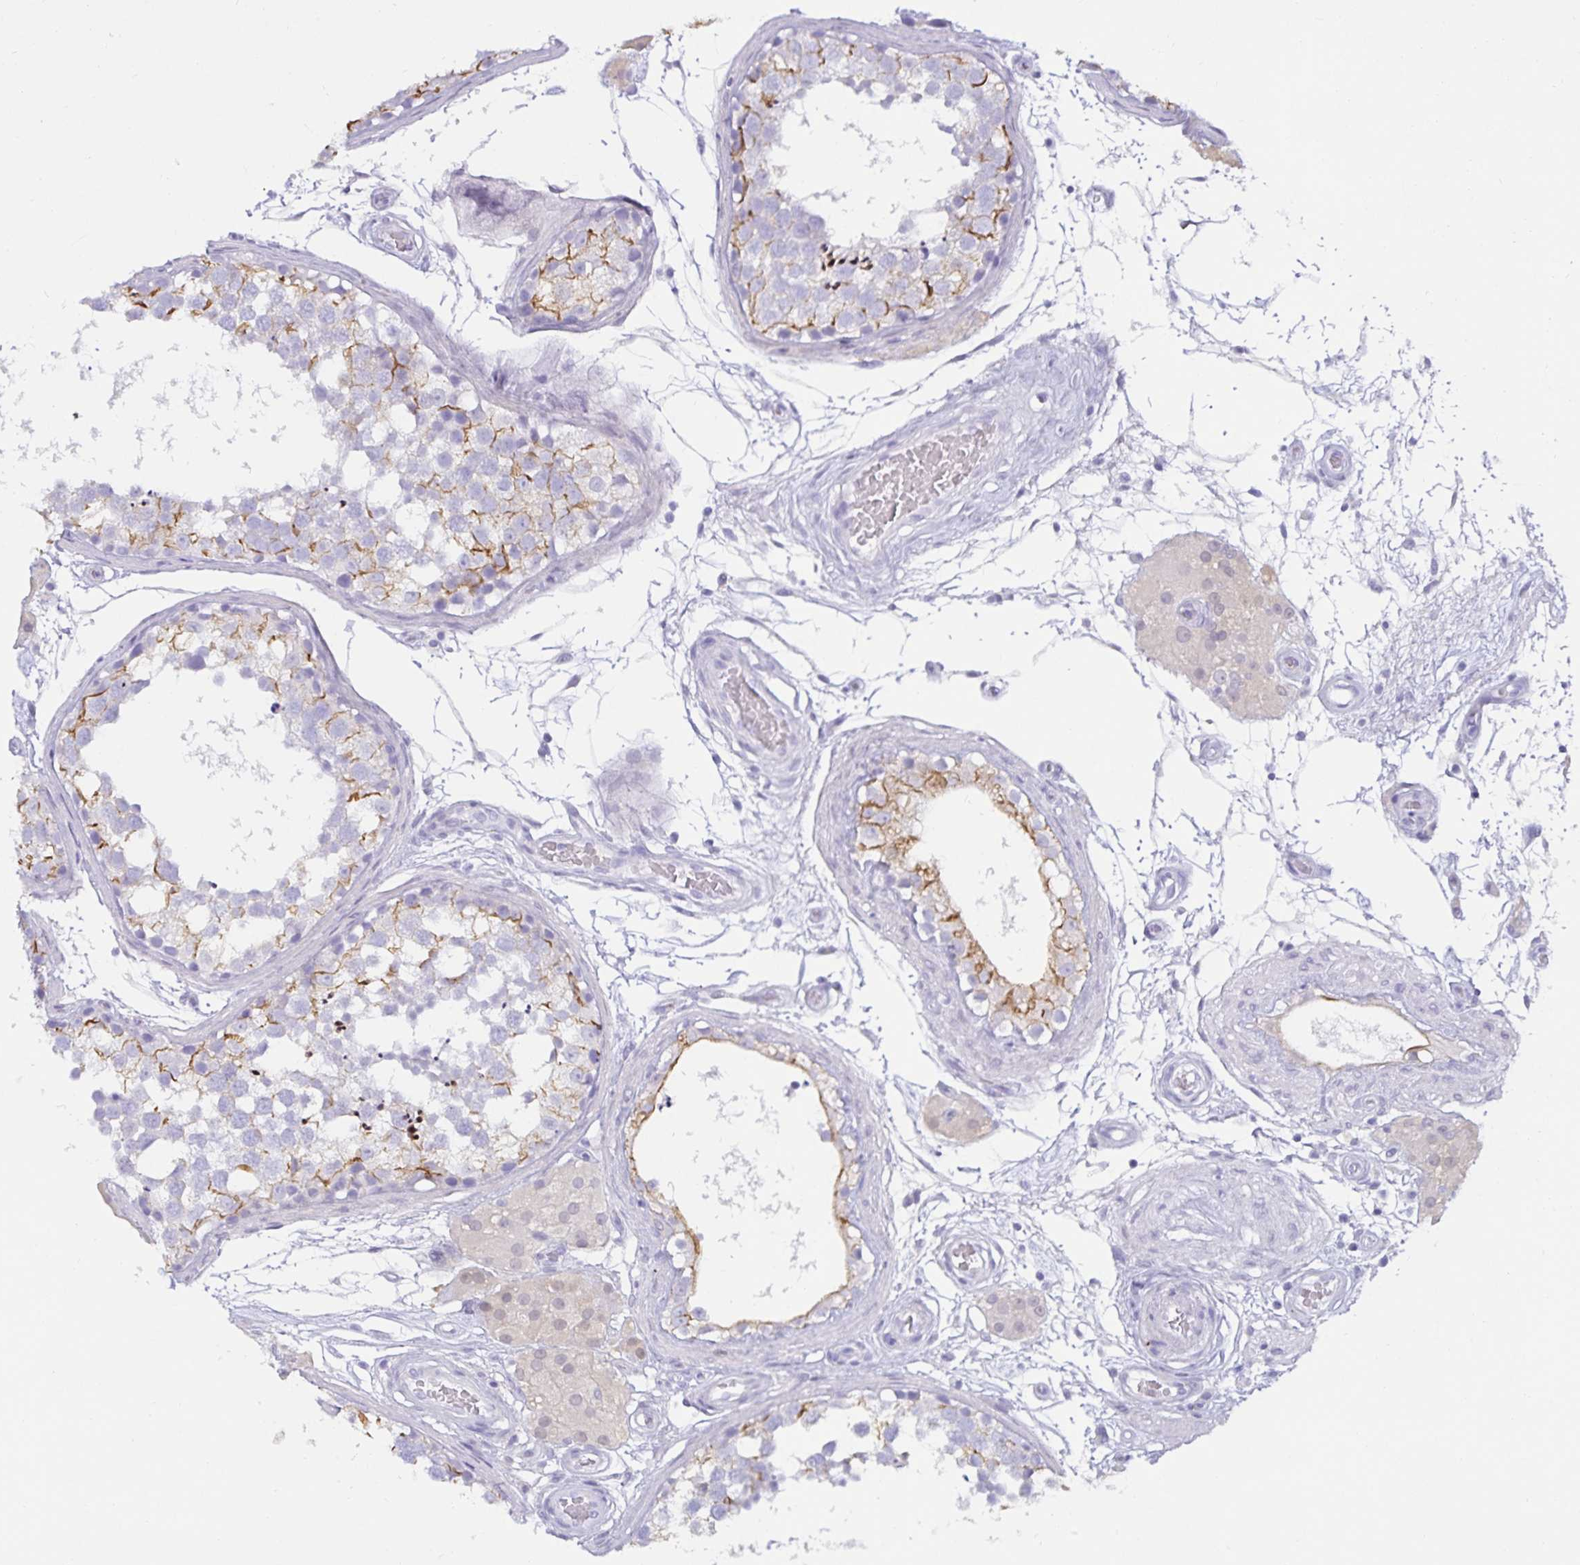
{"staining": {"intensity": "moderate", "quantity": "25%-75%", "location": "cytoplasmic/membranous"}, "tissue": "testis", "cell_type": "Cells in seminiferous ducts", "image_type": "normal", "snomed": [{"axis": "morphology", "description": "Normal tissue, NOS"}, {"axis": "morphology", "description": "Seminoma, NOS"}, {"axis": "topography", "description": "Testis"}], "caption": "Protein analysis of normal testis shows moderate cytoplasmic/membranous positivity in about 25%-75% of cells in seminiferous ducts. (Brightfield microscopy of DAB IHC at high magnification).", "gene": "MON2", "patient": {"sex": "male", "age": 65}}